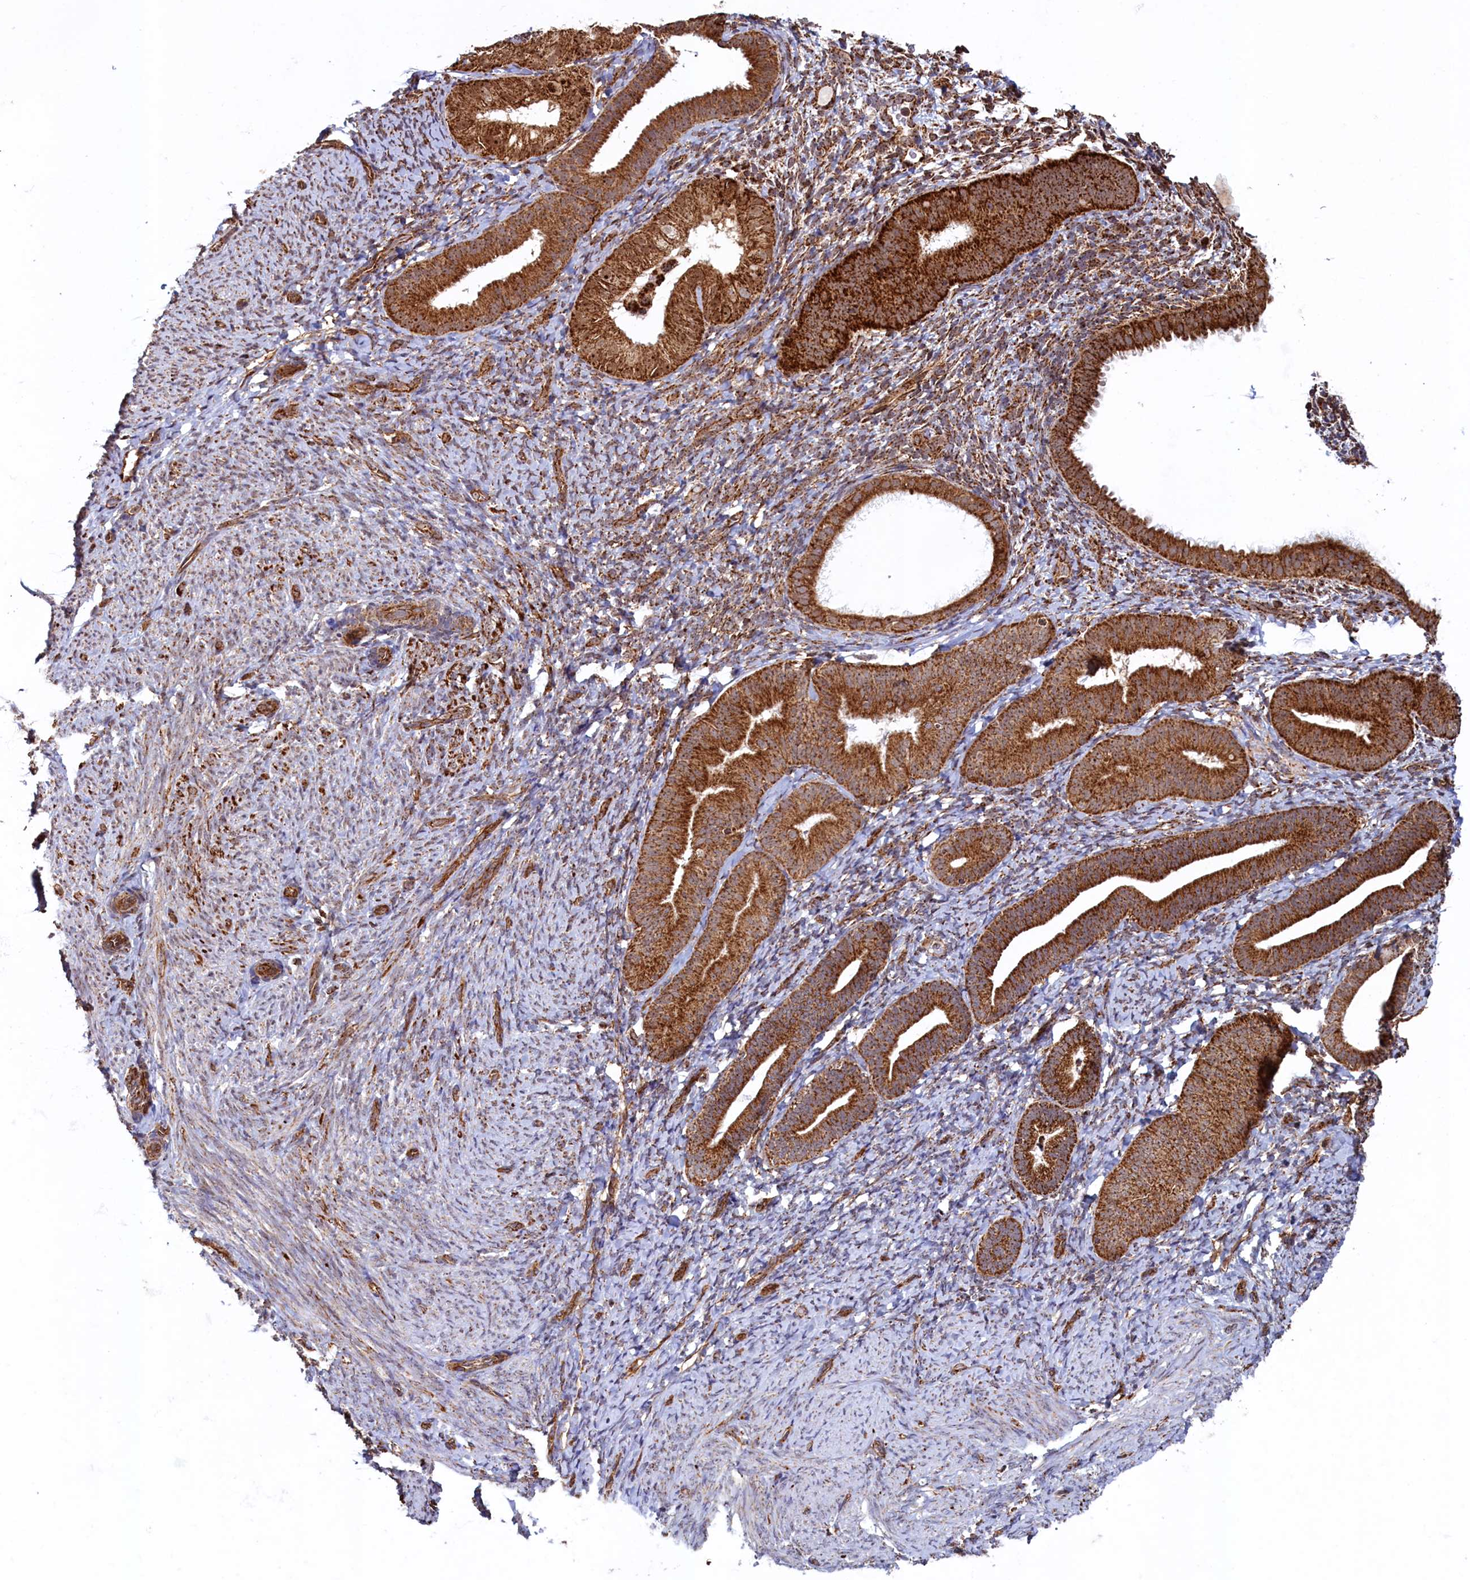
{"staining": {"intensity": "moderate", "quantity": "25%-75%", "location": "cytoplasmic/membranous"}, "tissue": "endometrium", "cell_type": "Cells in endometrial stroma", "image_type": "normal", "snomed": [{"axis": "morphology", "description": "Normal tissue, NOS"}, {"axis": "topography", "description": "Endometrium"}], "caption": "Immunohistochemistry (IHC) (DAB) staining of normal endometrium reveals moderate cytoplasmic/membranous protein positivity in about 25%-75% of cells in endometrial stroma. (DAB (3,3'-diaminobenzidine) IHC, brown staining for protein, blue staining for nuclei).", "gene": "UBE3B", "patient": {"sex": "female", "age": 65}}